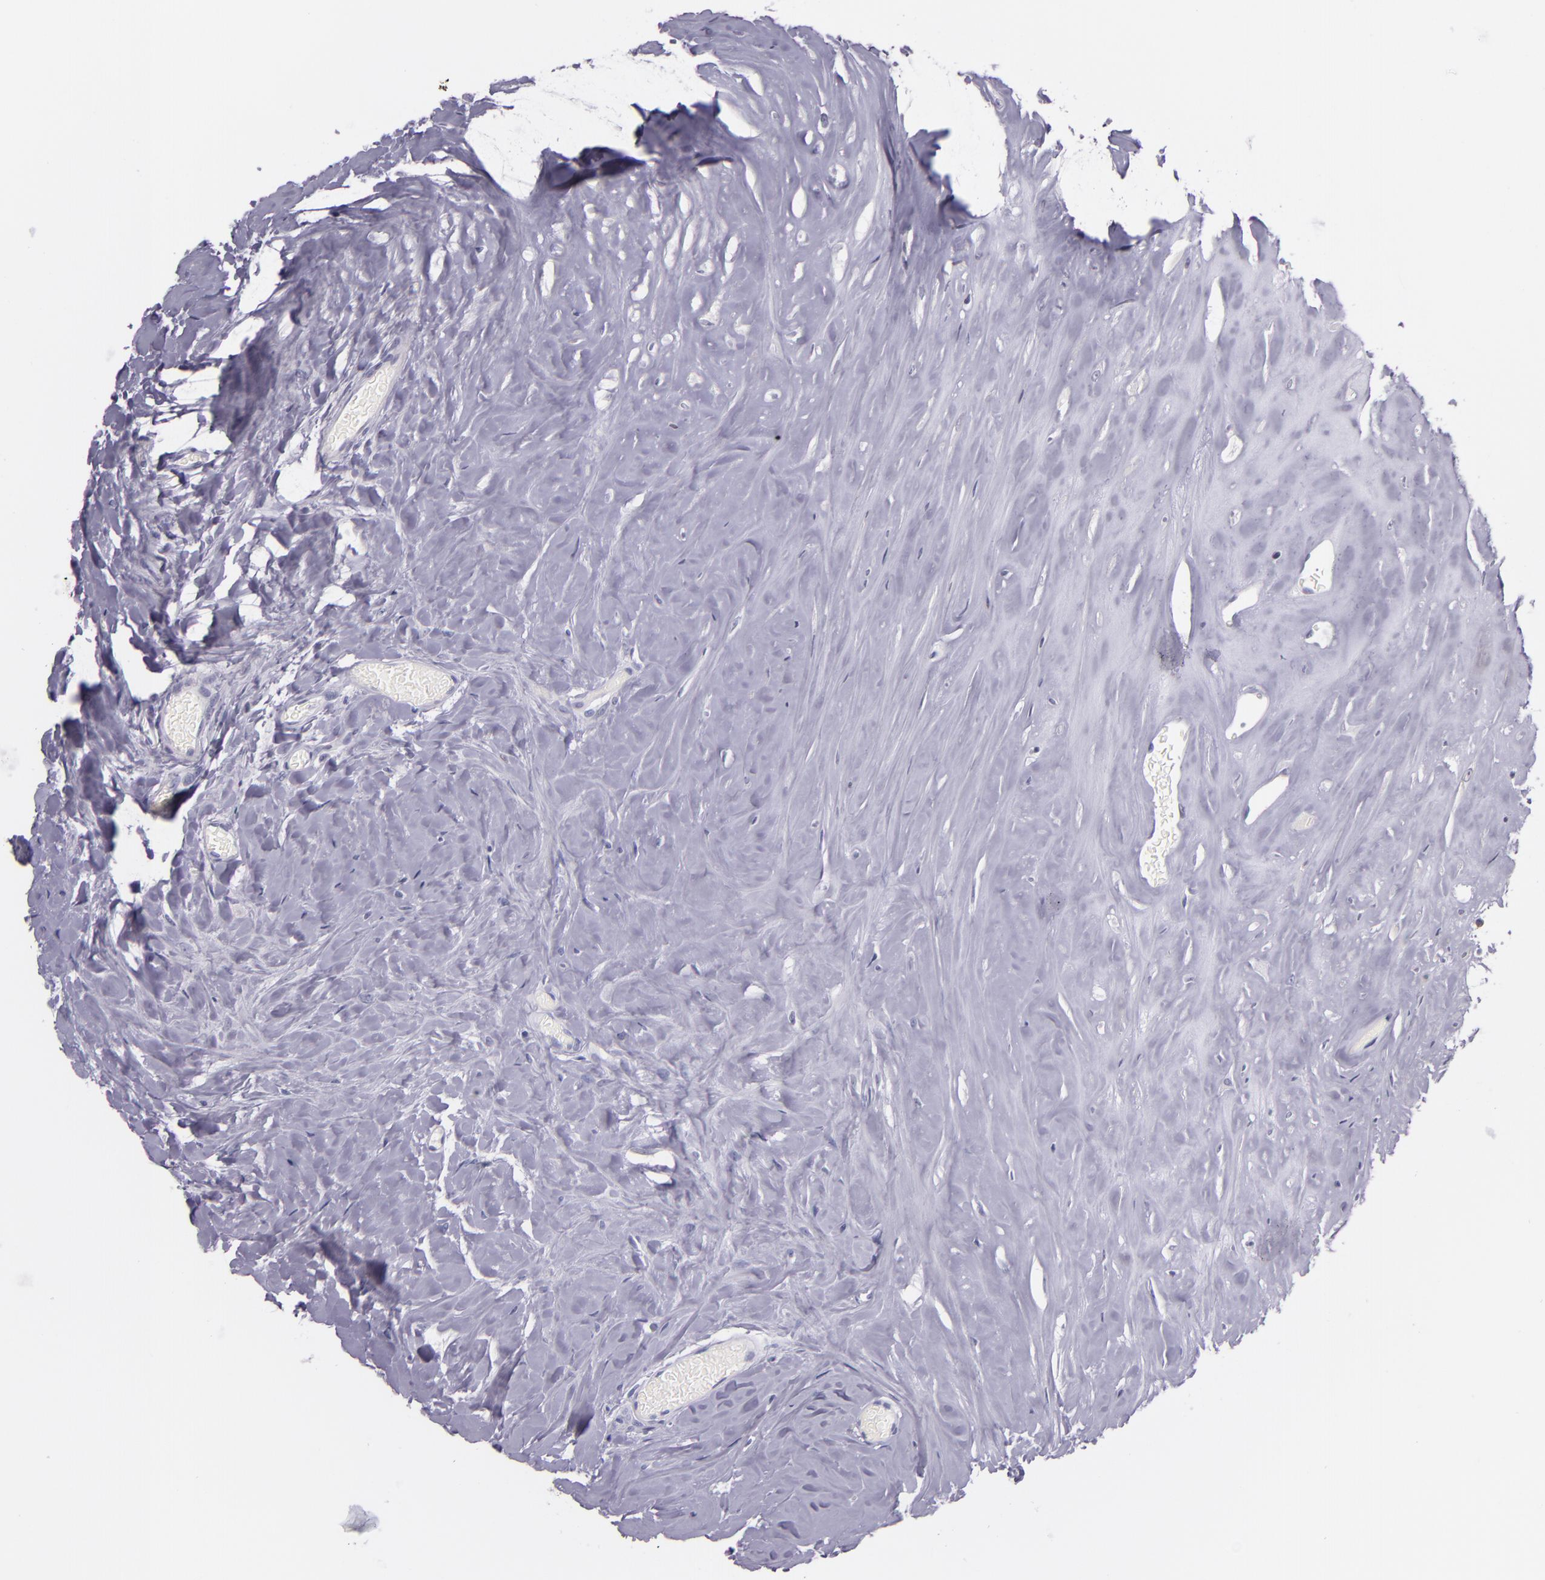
{"staining": {"intensity": "negative", "quantity": "none", "location": "none"}, "tissue": "carcinoid", "cell_type": "Tumor cells", "image_type": "cancer", "snomed": [{"axis": "morphology", "description": "Carcinoid, malignant, NOS"}, {"axis": "topography", "description": "Small intestine"}], "caption": "Carcinoid stained for a protein using IHC displays no positivity tumor cells.", "gene": "HSP90AA1", "patient": {"sex": "male", "age": 60}}